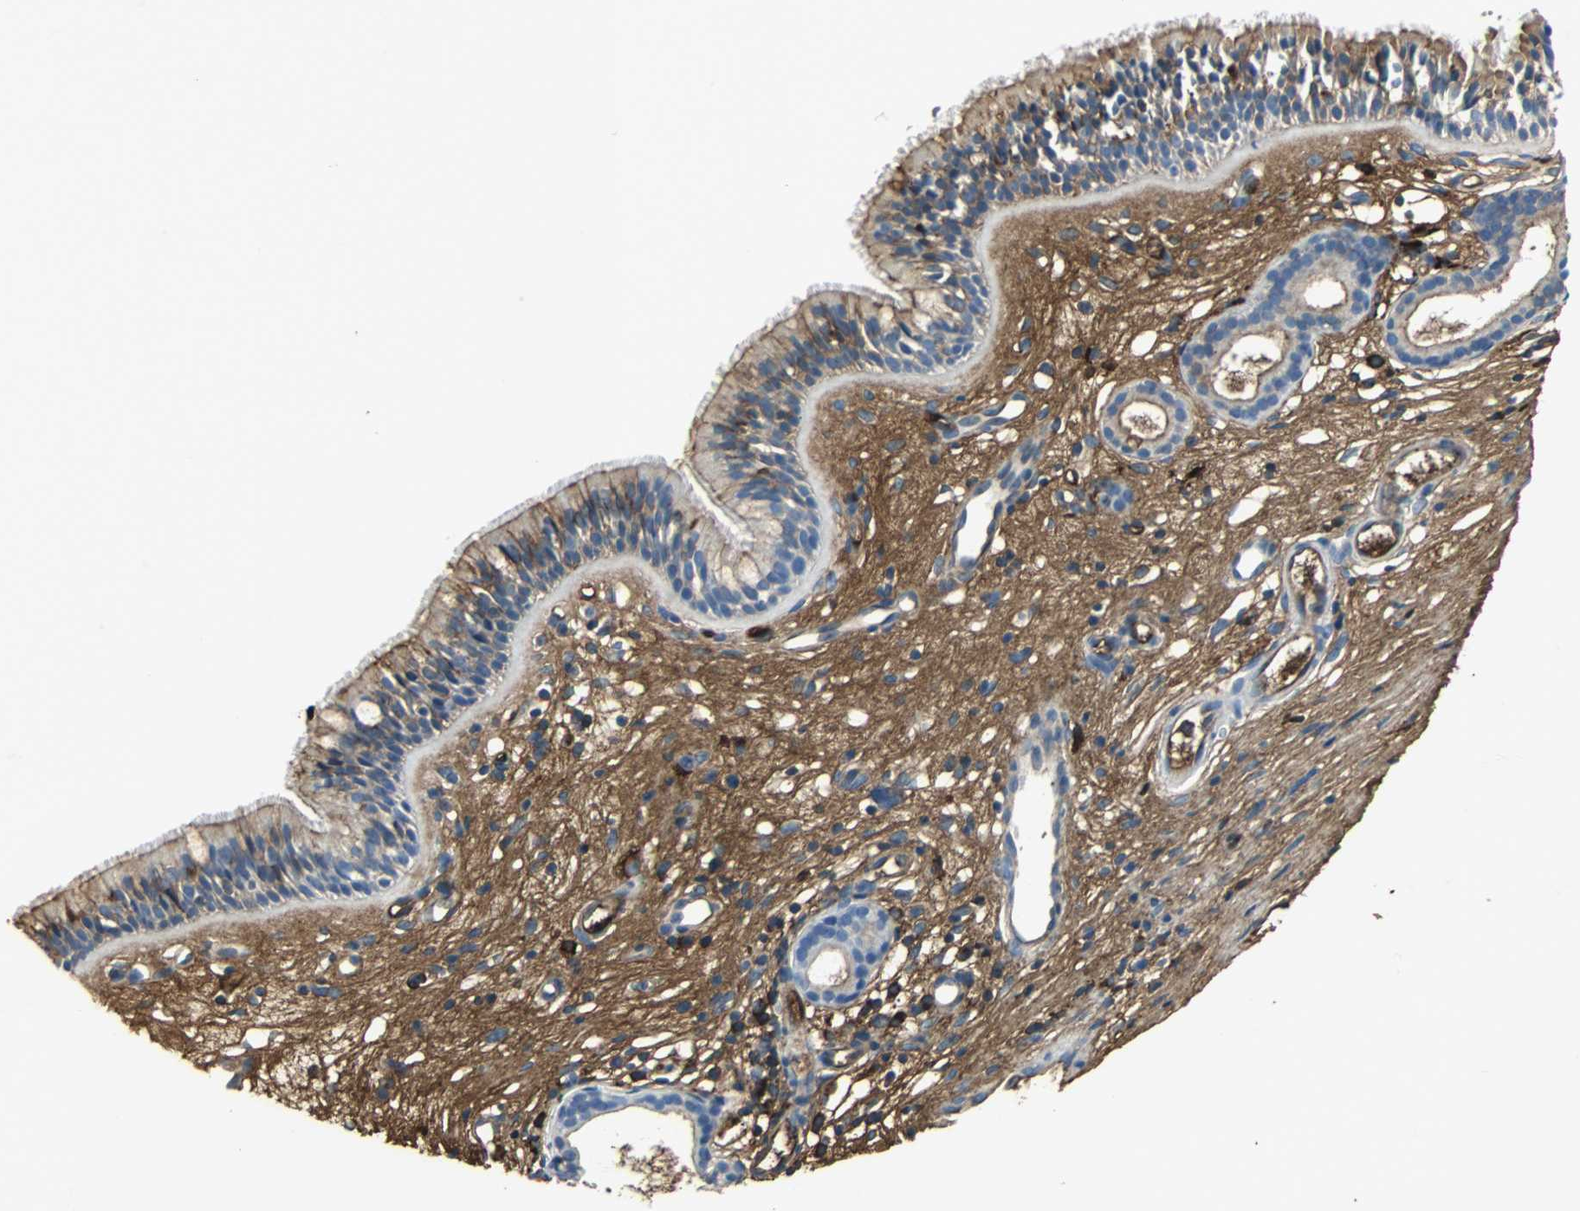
{"staining": {"intensity": "weak", "quantity": "25%-75%", "location": "cytoplasmic/membranous"}, "tissue": "nasopharynx", "cell_type": "Respiratory epithelial cells", "image_type": "normal", "snomed": [{"axis": "morphology", "description": "Normal tissue, NOS"}, {"axis": "morphology", "description": "Inflammation, NOS"}, {"axis": "morphology", "description": "Malignant melanoma, Metastatic site"}, {"axis": "topography", "description": "Nasopharynx"}], "caption": "High-power microscopy captured an immunohistochemistry (IHC) micrograph of normal nasopharynx, revealing weak cytoplasmic/membranous positivity in about 25%-75% of respiratory epithelial cells. (brown staining indicates protein expression, while blue staining denotes nuclei).", "gene": "IGHA1", "patient": {"sex": "female", "age": 55}}